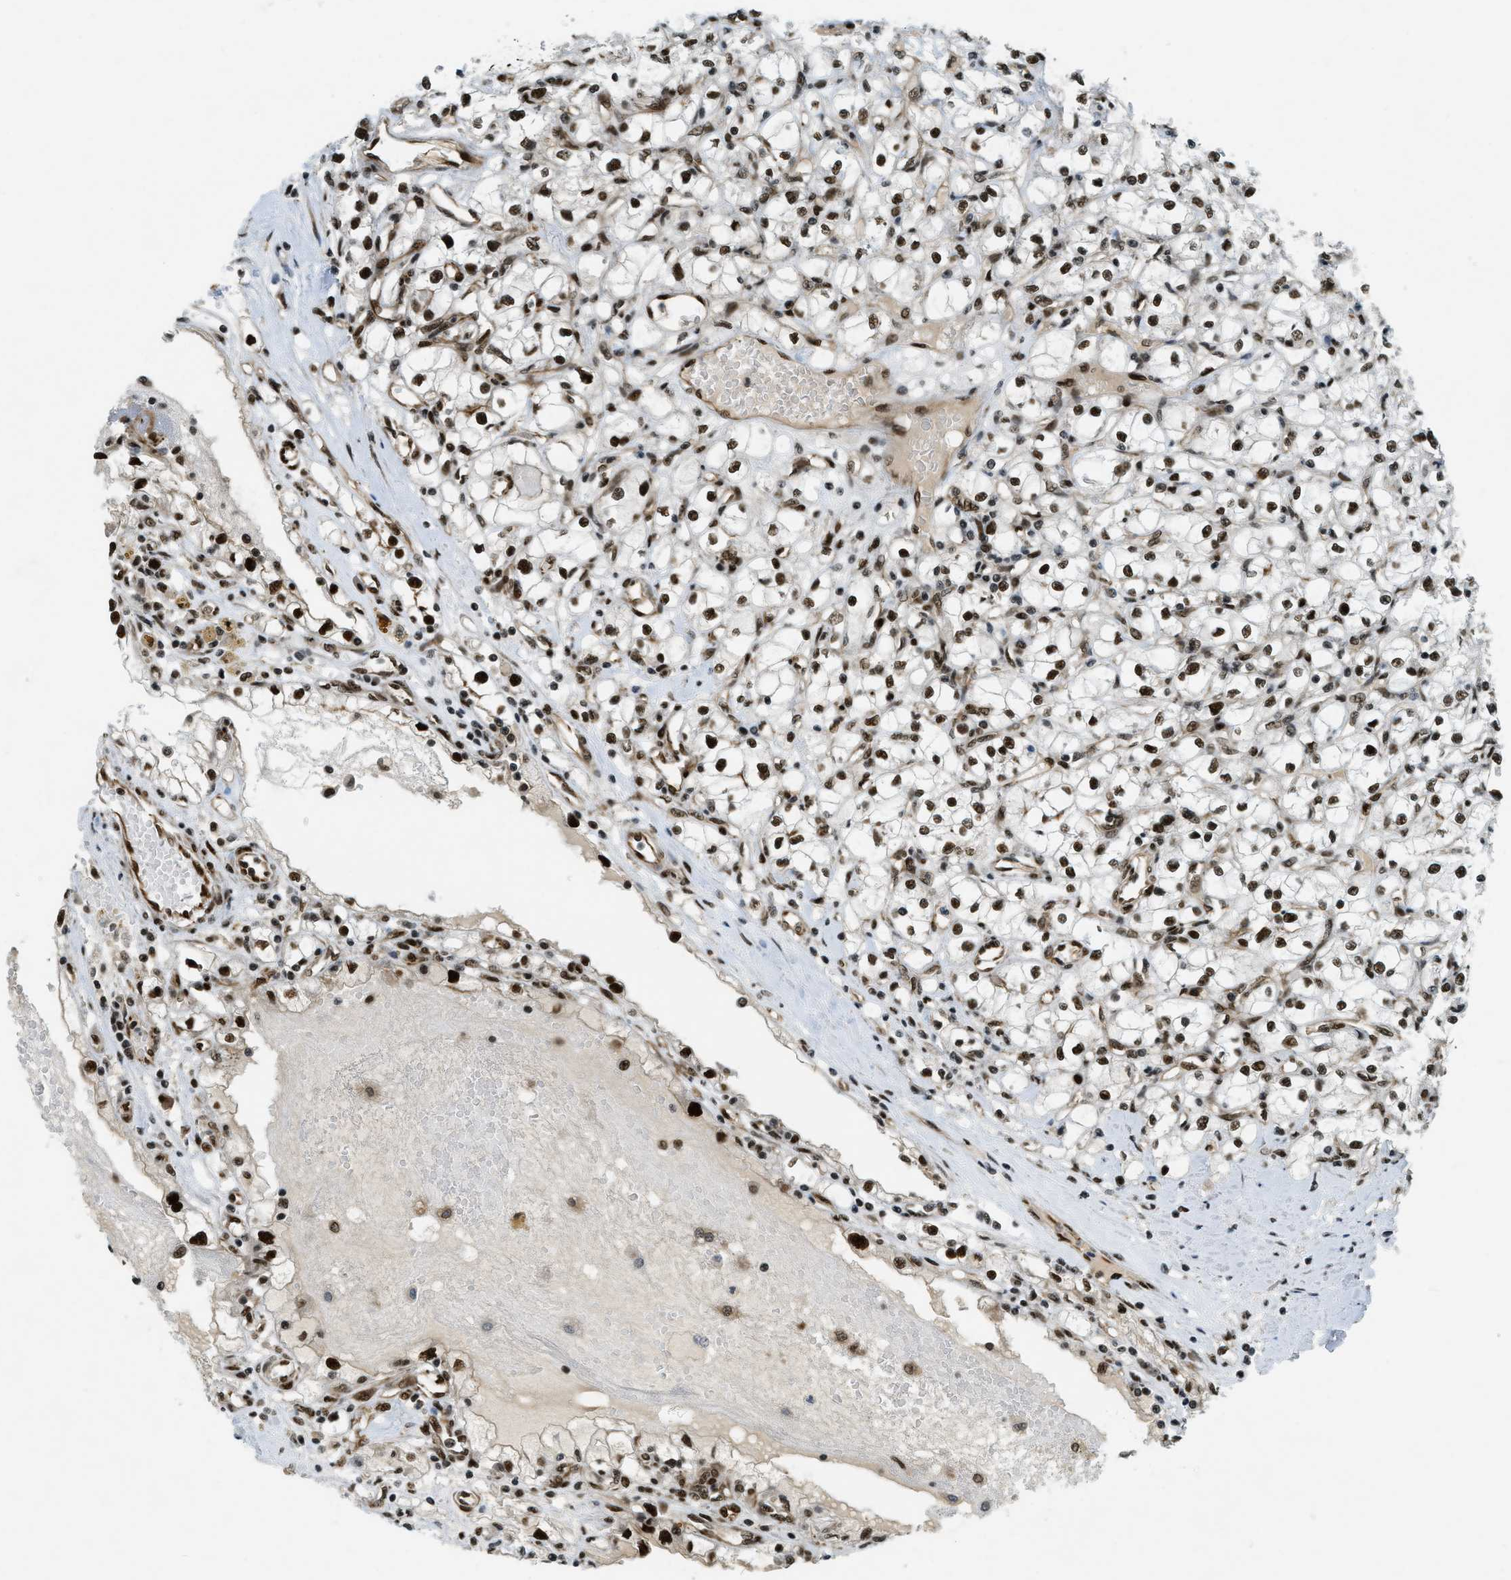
{"staining": {"intensity": "strong", "quantity": ">75%", "location": "nuclear"}, "tissue": "renal cancer", "cell_type": "Tumor cells", "image_type": "cancer", "snomed": [{"axis": "morphology", "description": "Adenocarcinoma, NOS"}, {"axis": "topography", "description": "Kidney"}], "caption": "An immunohistochemistry photomicrograph of neoplastic tissue is shown. Protein staining in brown shows strong nuclear positivity in renal cancer (adenocarcinoma) within tumor cells.", "gene": "ZFR", "patient": {"sex": "male", "age": 56}}